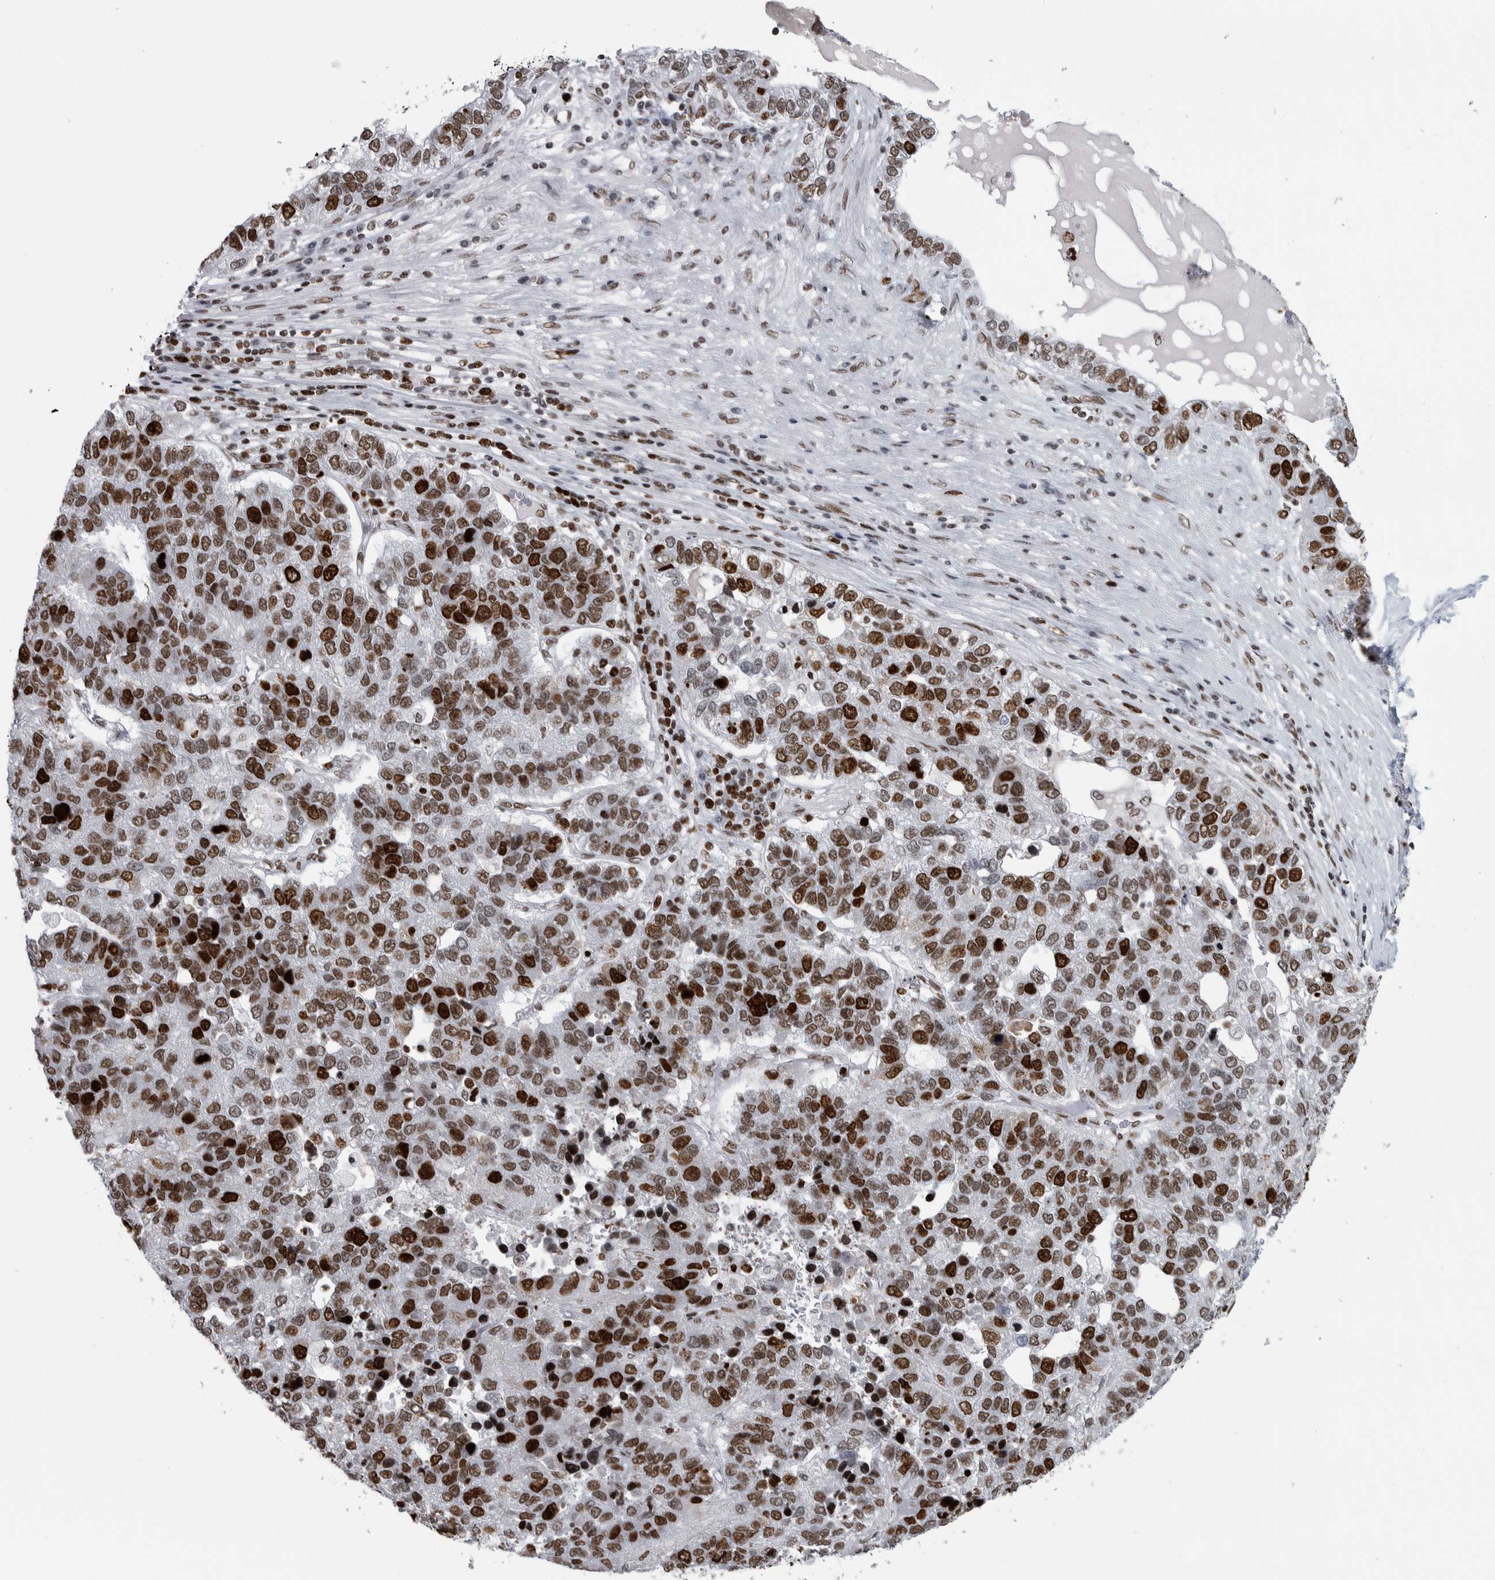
{"staining": {"intensity": "strong", "quantity": ">75%", "location": "nuclear"}, "tissue": "pancreatic cancer", "cell_type": "Tumor cells", "image_type": "cancer", "snomed": [{"axis": "morphology", "description": "Adenocarcinoma, NOS"}, {"axis": "topography", "description": "Pancreas"}], "caption": "An image of pancreatic cancer (adenocarcinoma) stained for a protein shows strong nuclear brown staining in tumor cells.", "gene": "TOP2B", "patient": {"sex": "female", "age": 61}}